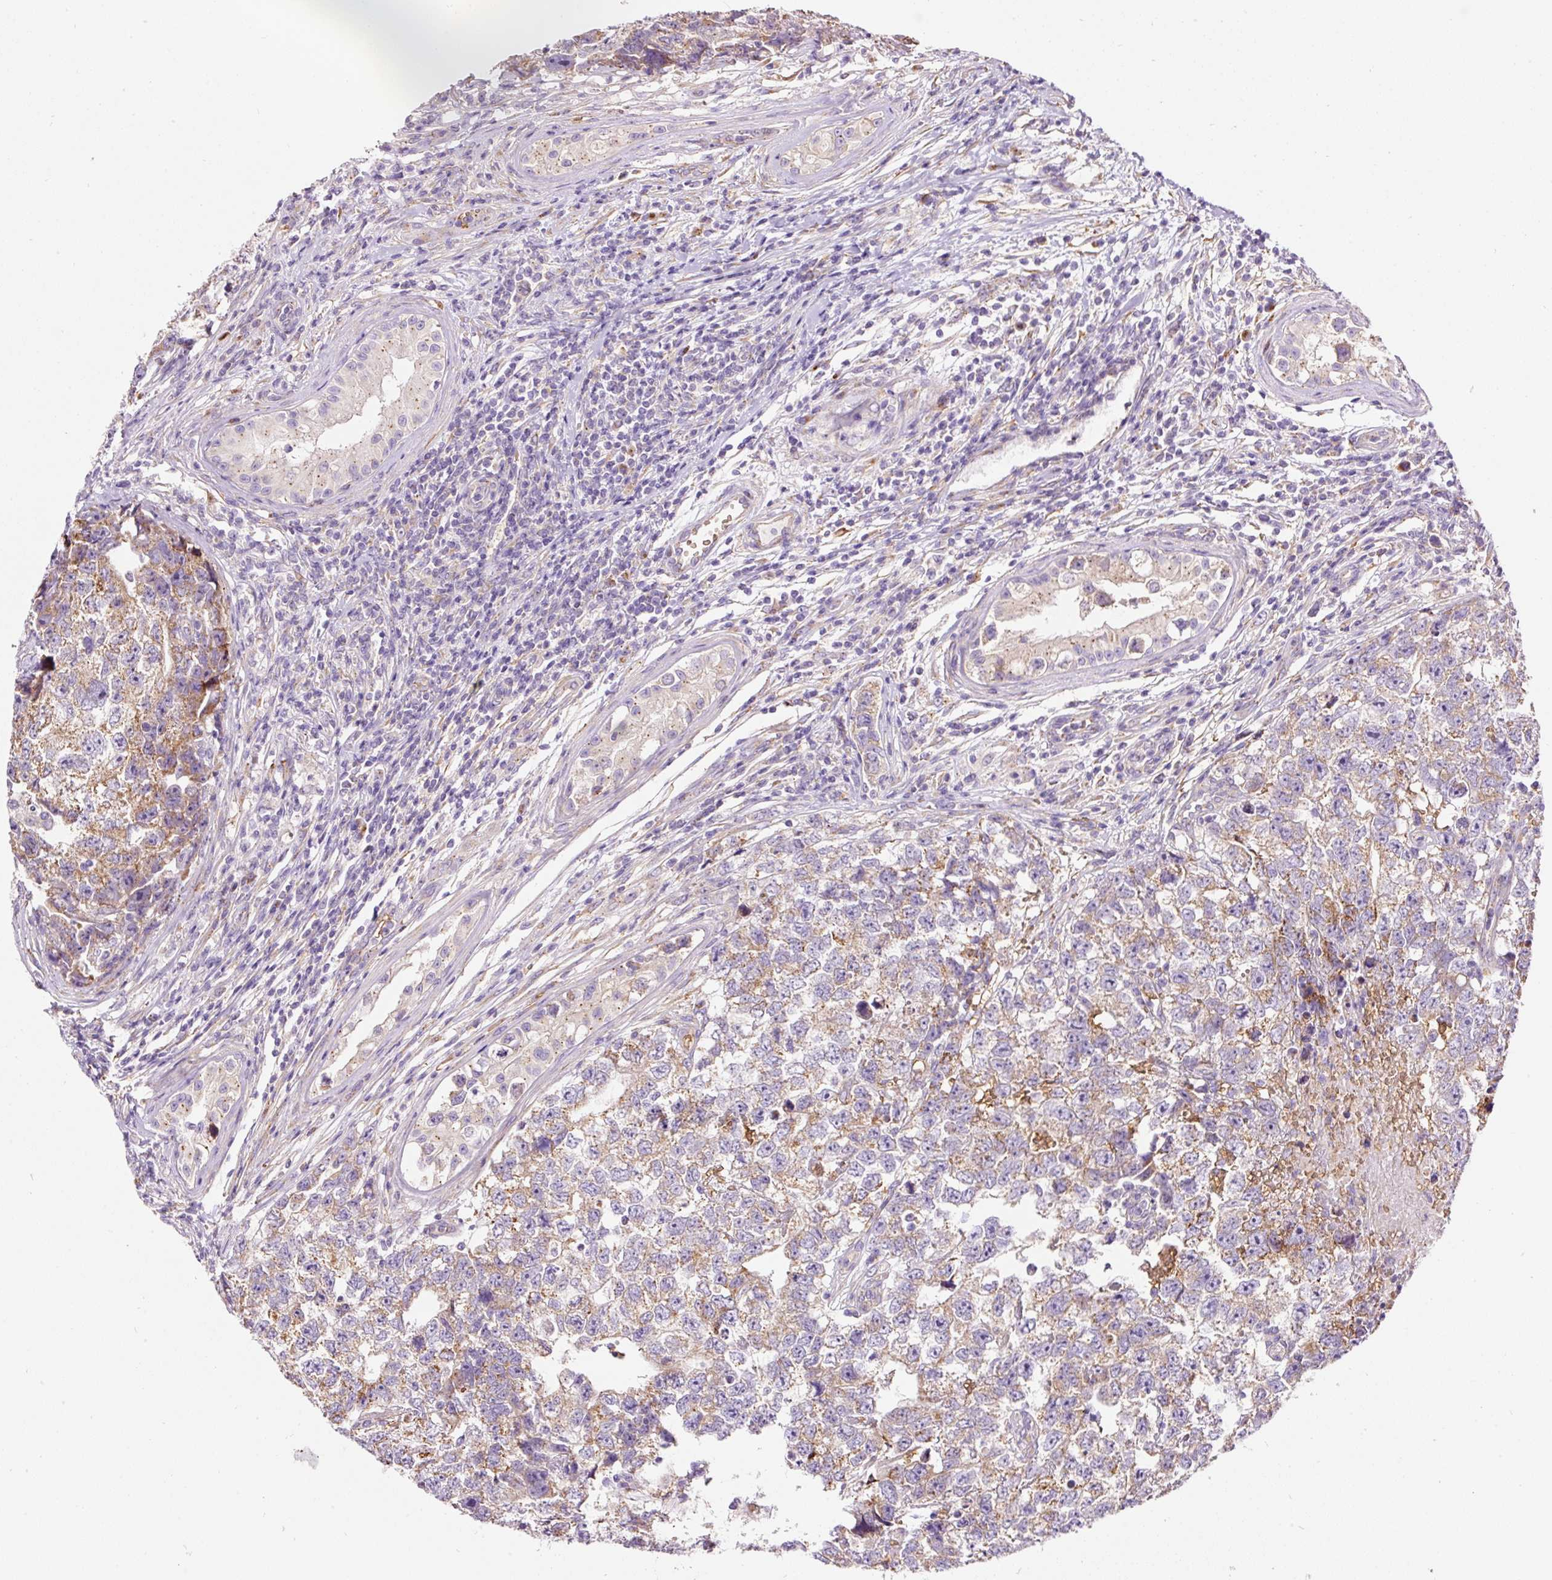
{"staining": {"intensity": "moderate", "quantity": "25%-75%", "location": "cytoplasmic/membranous"}, "tissue": "testis cancer", "cell_type": "Tumor cells", "image_type": "cancer", "snomed": [{"axis": "morphology", "description": "Carcinoma, Embryonal, NOS"}, {"axis": "topography", "description": "Testis"}], "caption": "Testis embryonal carcinoma stained with immunohistochemistry exhibits moderate cytoplasmic/membranous positivity in approximately 25%-75% of tumor cells. Using DAB (3,3'-diaminobenzidine) (brown) and hematoxylin (blue) stains, captured at high magnification using brightfield microscopy.", "gene": "PRRC2A", "patient": {"sex": "male", "age": 22}}